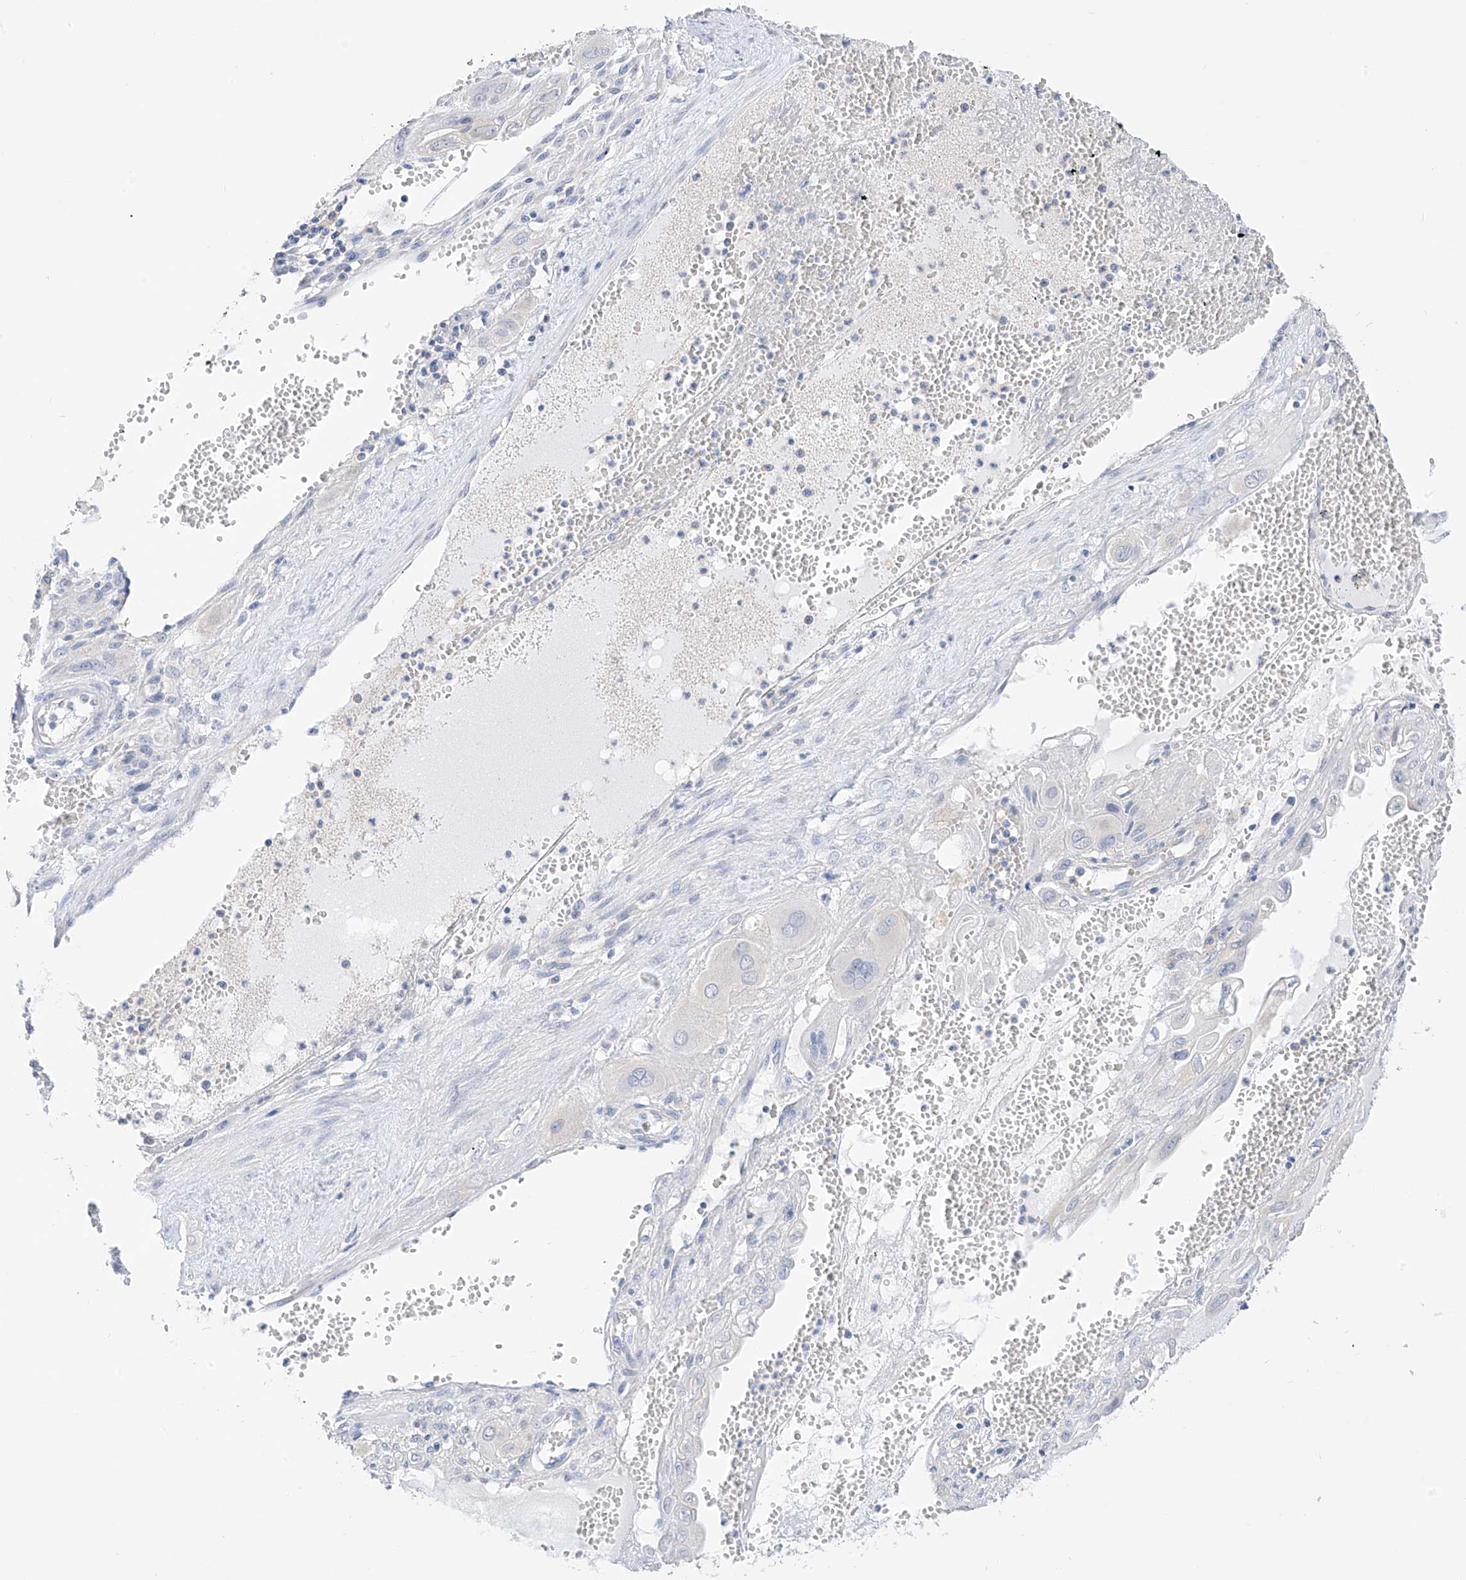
{"staining": {"intensity": "negative", "quantity": "none", "location": "none"}, "tissue": "cervical cancer", "cell_type": "Tumor cells", "image_type": "cancer", "snomed": [{"axis": "morphology", "description": "Squamous cell carcinoma, NOS"}, {"axis": "topography", "description": "Cervix"}], "caption": "High magnification brightfield microscopy of squamous cell carcinoma (cervical) stained with DAB (3,3'-diaminobenzidine) (brown) and counterstained with hematoxylin (blue): tumor cells show no significant positivity.", "gene": "ZZEF1", "patient": {"sex": "female", "age": 34}}